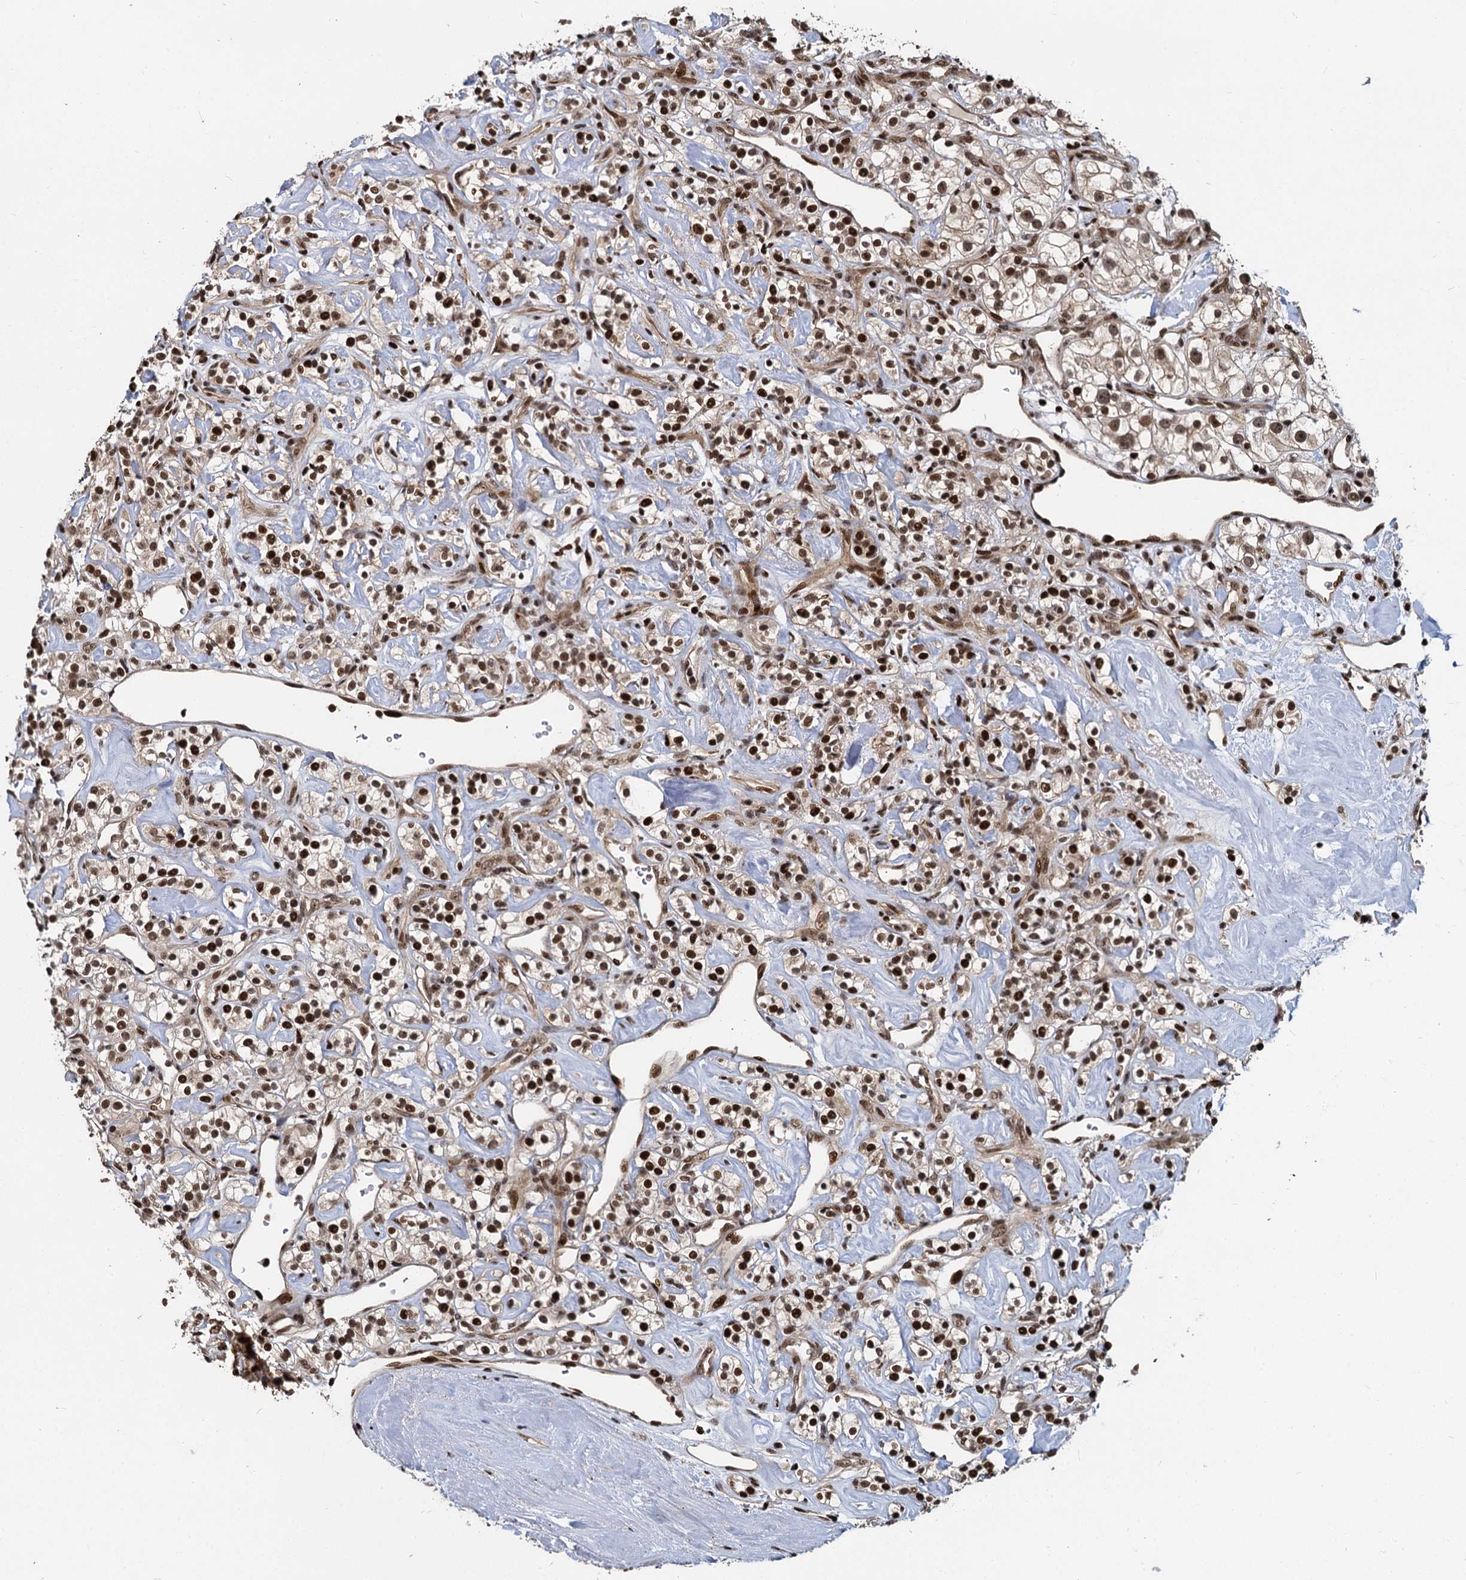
{"staining": {"intensity": "strong", "quantity": ">75%", "location": "nuclear"}, "tissue": "renal cancer", "cell_type": "Tumor cells", "image_type": "cancer", "snomed": [{"axis": "morphology", "description": "Adenocarcinoma, NOS"}, {"axis": "topography", "description": "Kidney"}], "caption": "This is a micrograph of immunohistochemistry staining of renal adenocarcinoma, which shows strong expression in the nuclear of tumor cells.", "gene": "ANKRD49", "patient": {"sex": "male", "age": 77}}